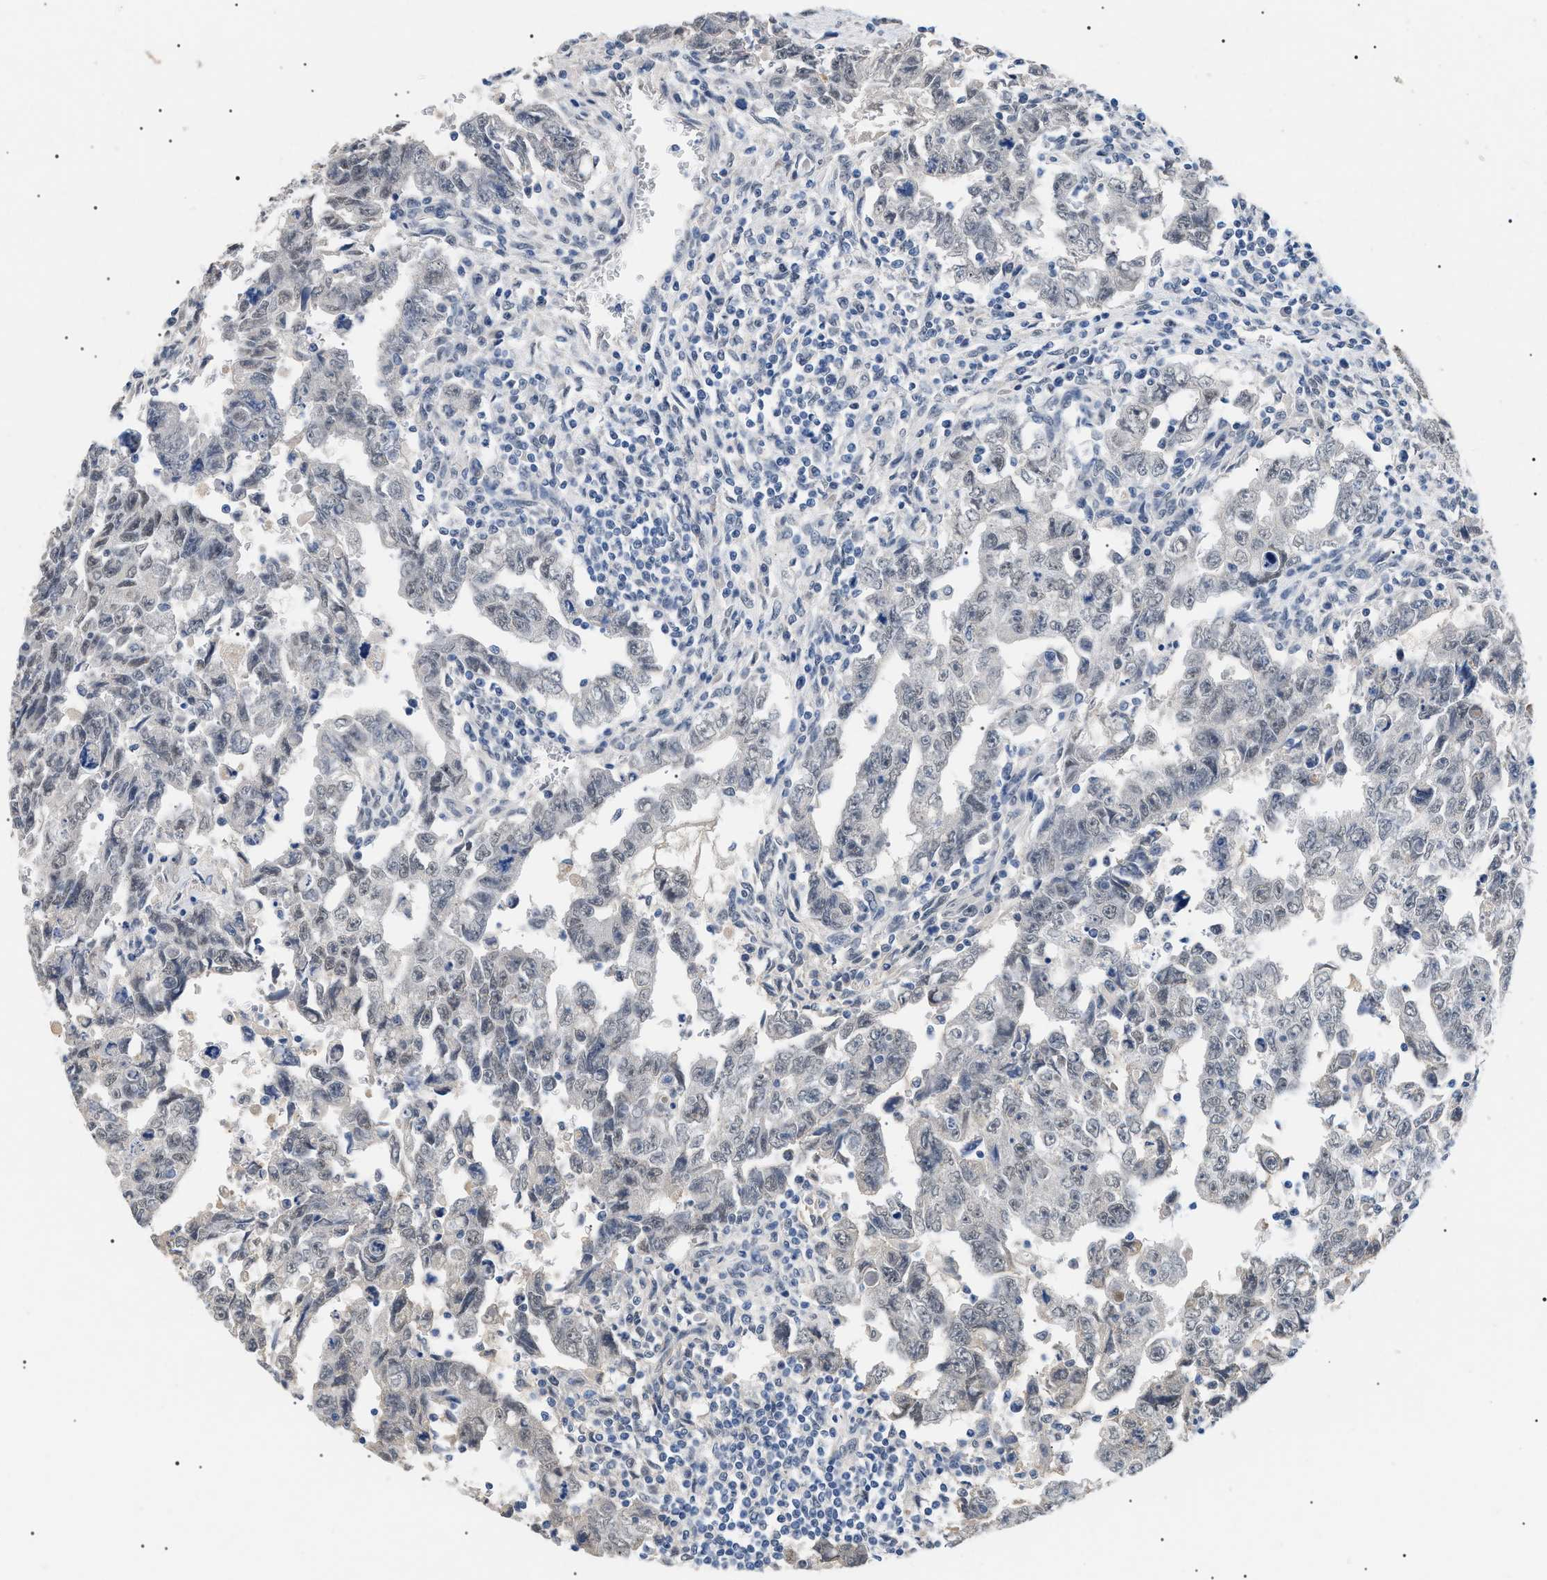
{"staining": {"intensity": "negative", "quantity": "none", "location": "none"}, "tissue": "testis cancer", "cell_type": "Tumor cells", "image_type": "cancer", "snomed": [{"axis": "morphology", "description": "Carcinoma, Embryonal, NOS"}, {"axis": "topography", "description": "Testis"}], "caption": "Embryonal carcinoma (testis) was stained to show a protein in brown. There is no significant expression in tumor cells.", "gene": "PRRT2", "patient": {"sex": "male", "age": 28}}